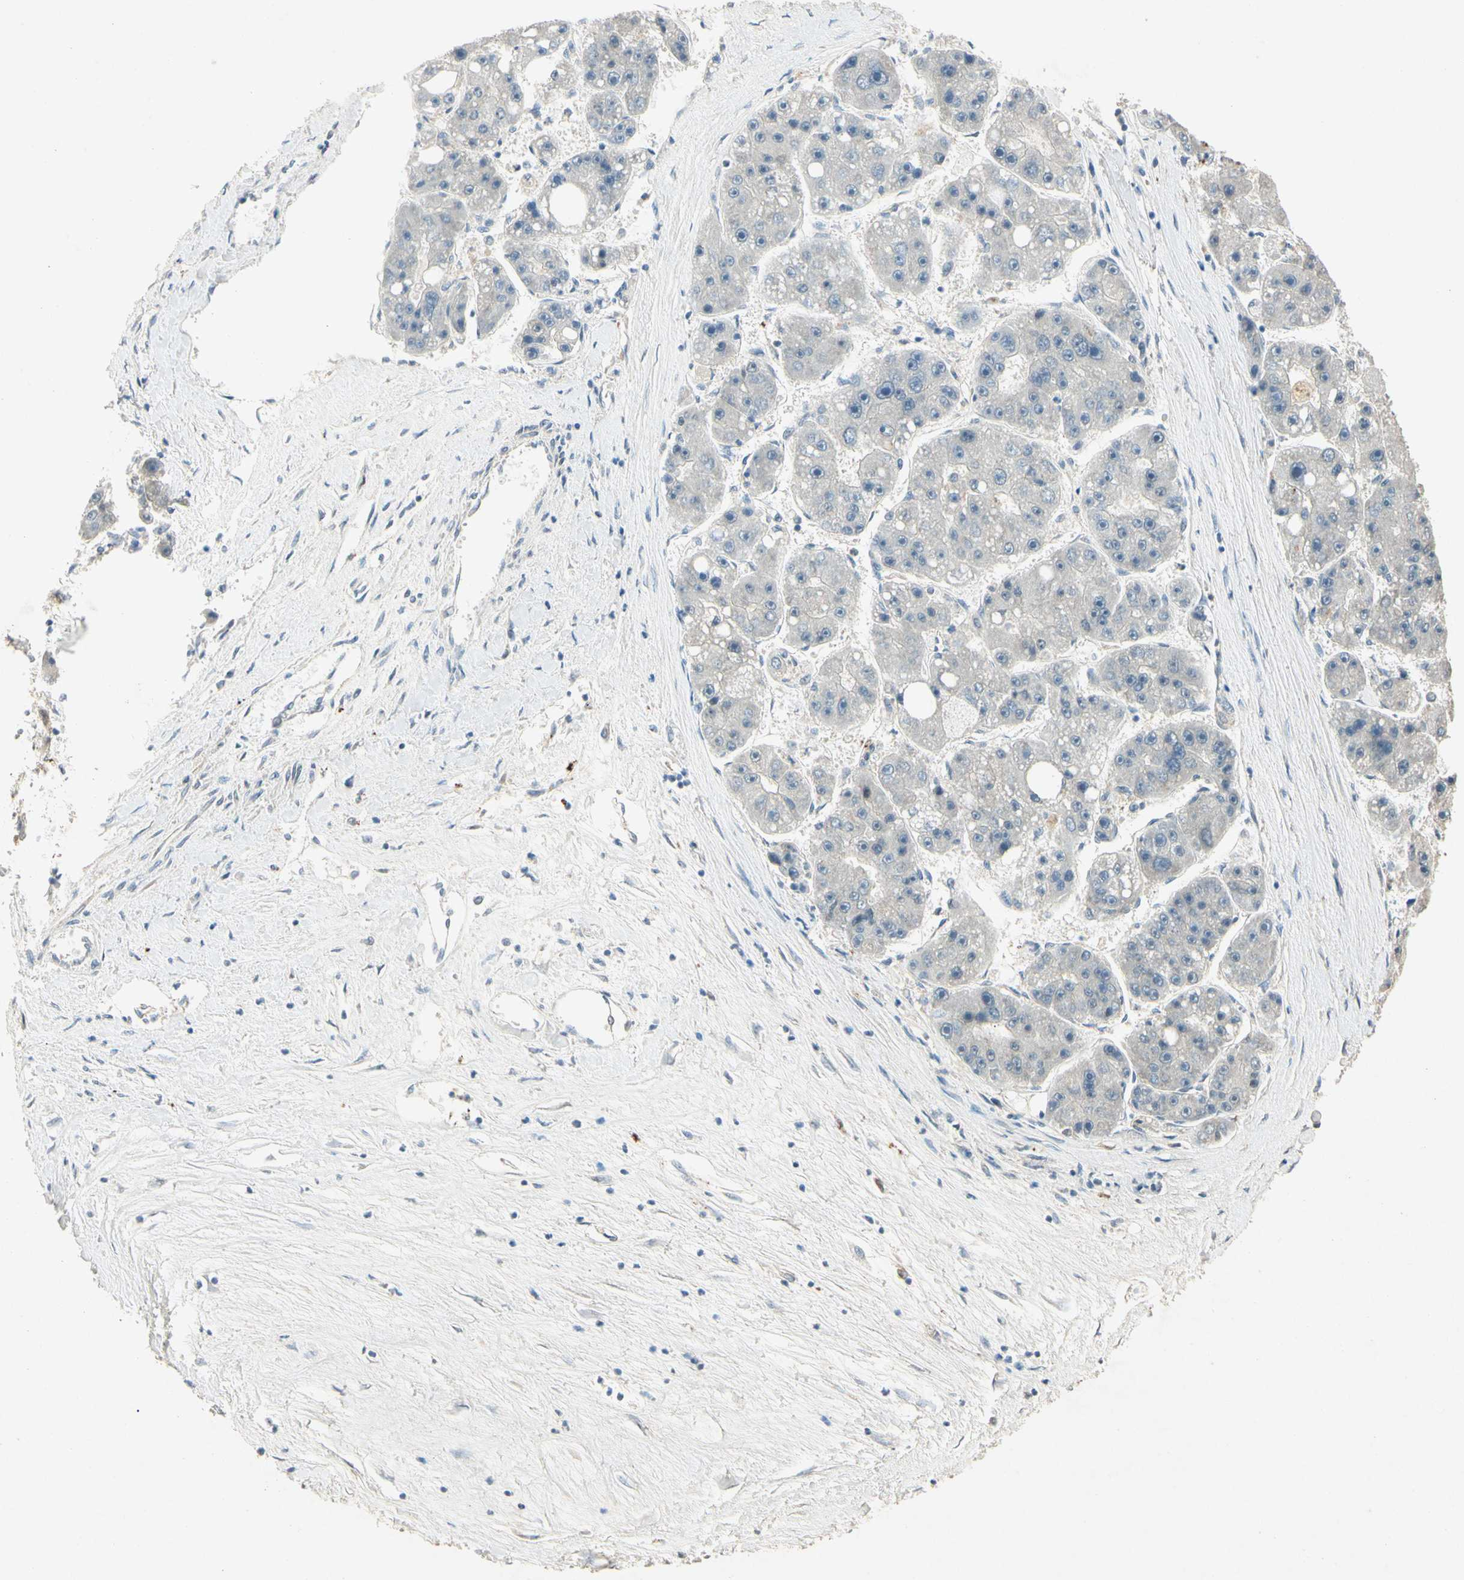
{"staining": {"intensity": "negative", "quantity": "none", "location": "none"}, "tissue": "liver cancer", "cell_type": "Tumor cells", "image_type": "cancer", "snomed": [{"axis": "morphology", "description": "Carcinoma, Hepatocellular, NOS"}, {"axis": "topography", "description": "Liver"}], "caption": "The IHC photomicrograph has no significant positivity in tumor cells of liver hepatocellular carcinoma tissue.", "gene": "HSPA1B", "patient": {"sex": "female", "age": 61}}